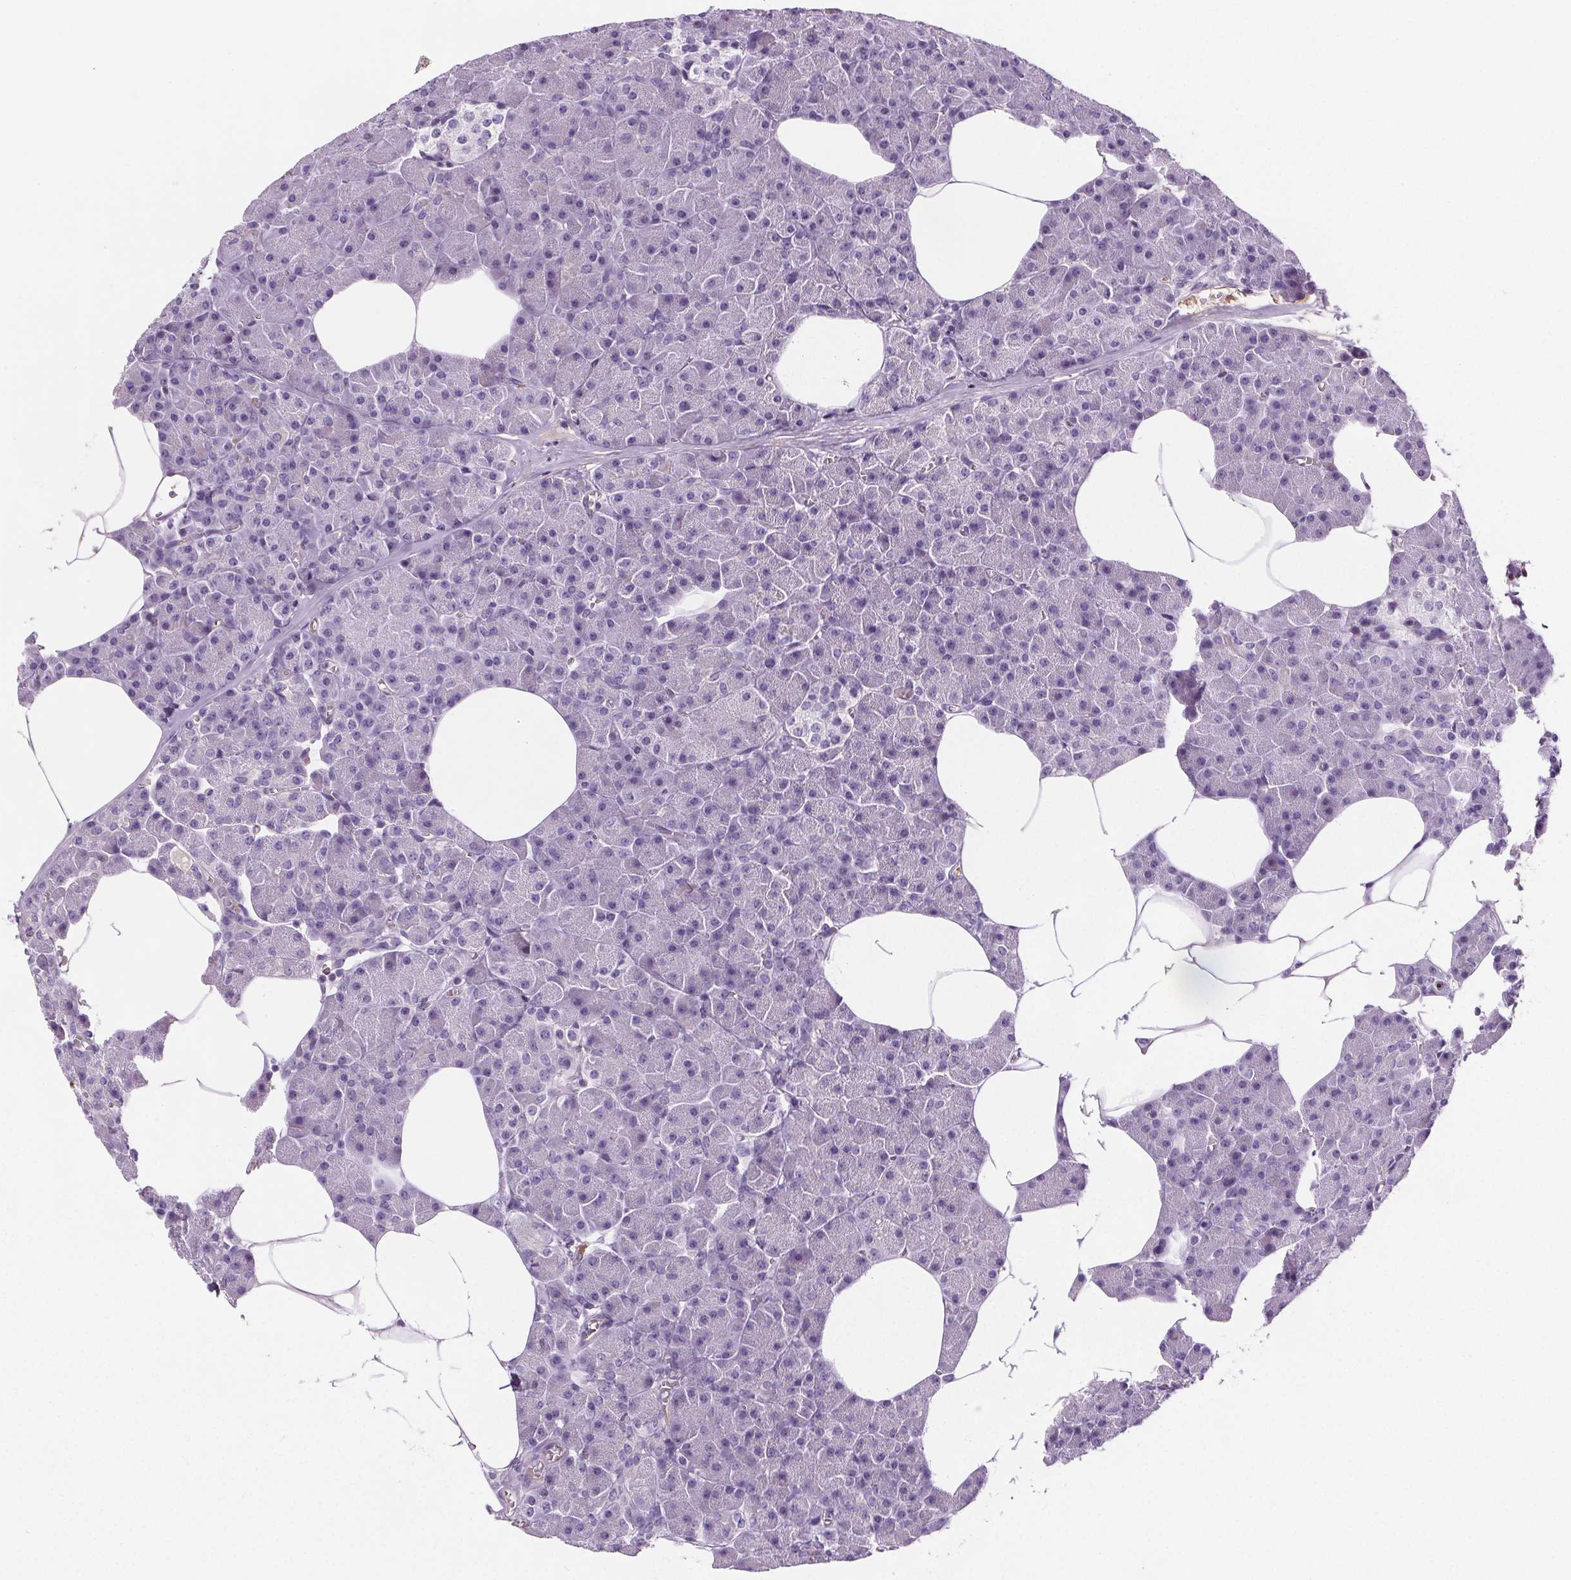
{"staining": {"intensity": "negative", "quantity": "none", "location": "none"}, "tissue": "pancreas", "cell_type": "Exocrine glandular cells", "image_type": "normal", "snomed": [{"axis": "morphology", "description": "Normal tissue, NOS"}, {"axis": "topography", "description": "Pancreas"}], "caption": "Exocrine glandular cells are negative for protein expression in unremarkable human pancreas. (Stains: DAB immunohistochemistry with hematoxylin counter stain, Microscopy: brightfield microscopy at high magnification).", "gene": "CD5L", "patient": {"sex": "female", "age": 45}}